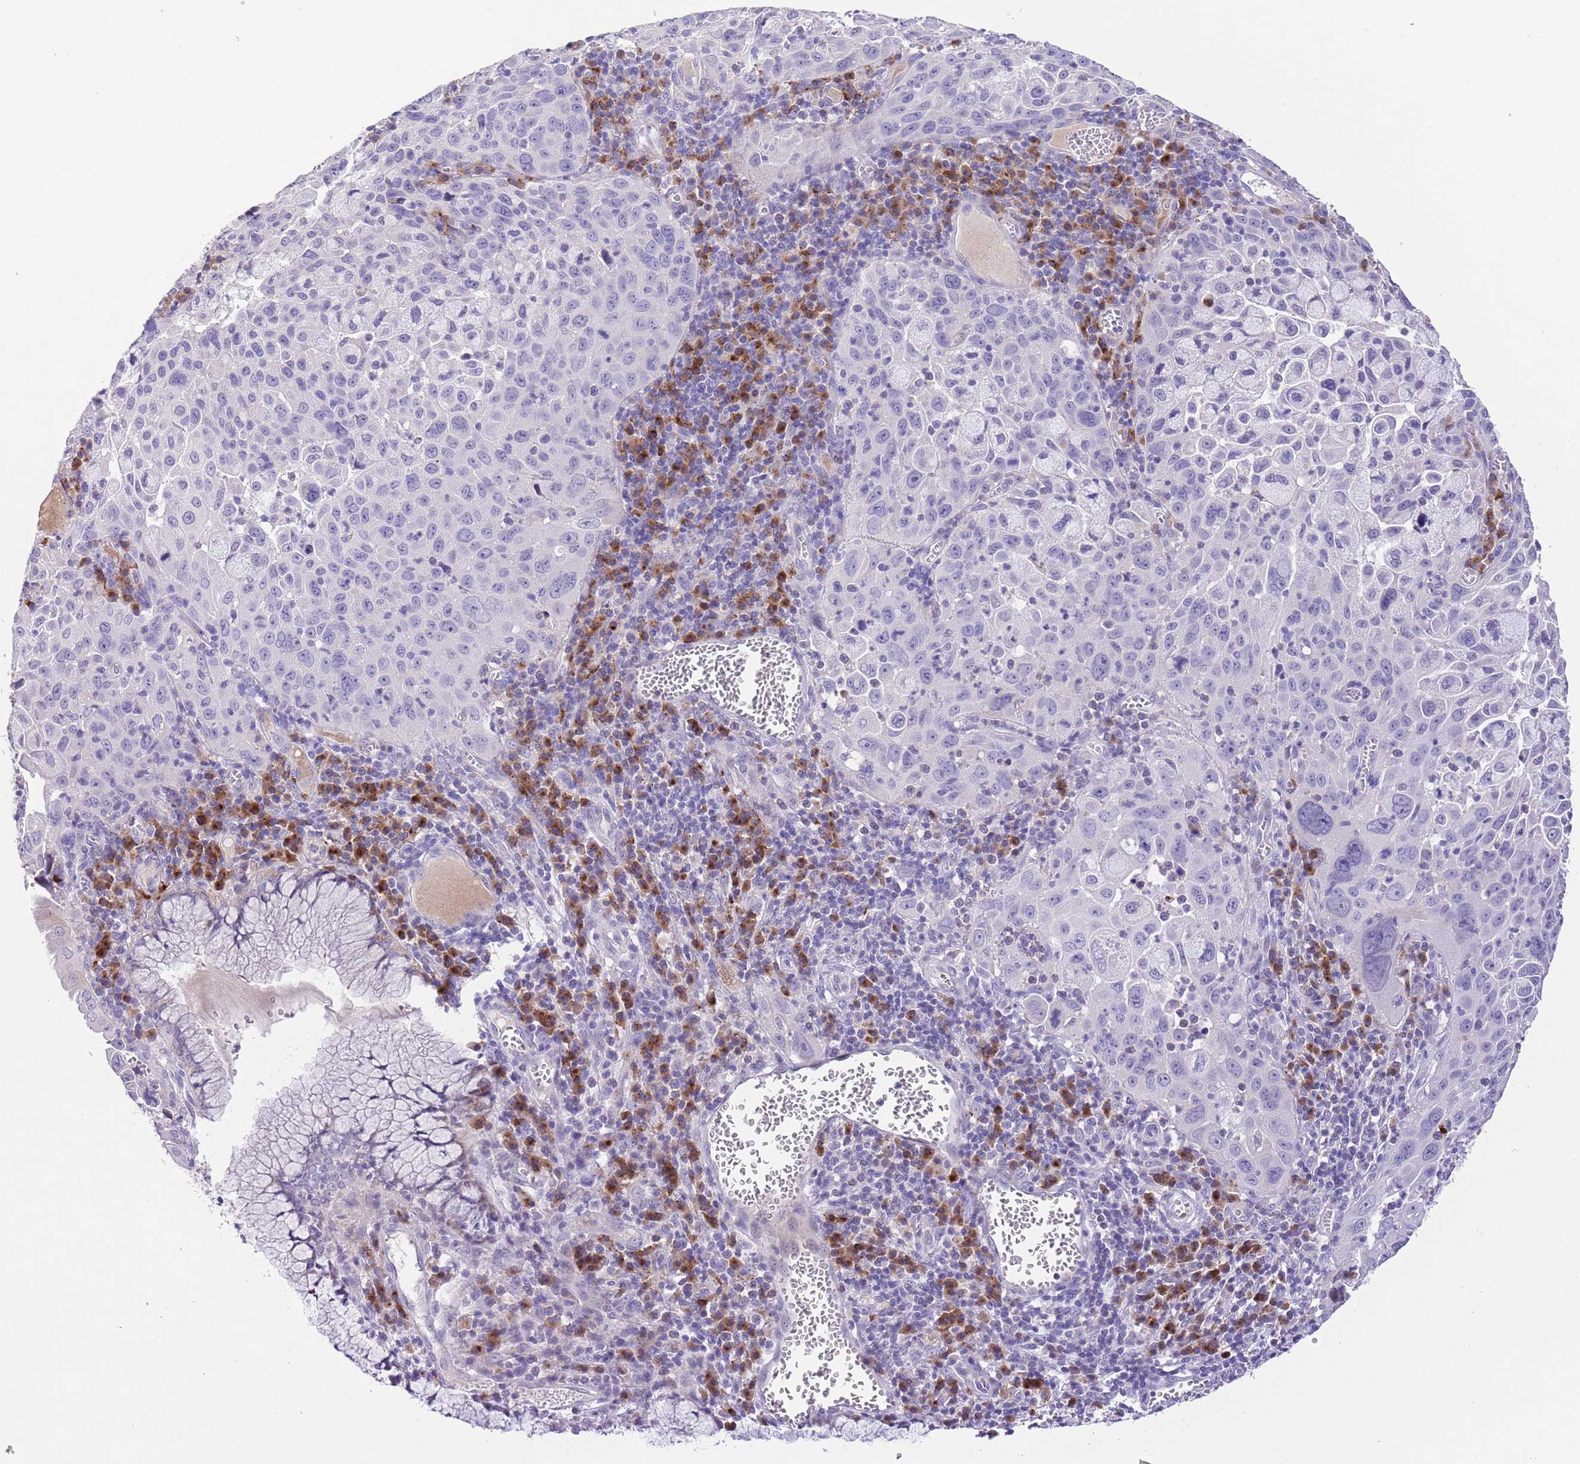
{"staining": {"intensity": "negative", "quantity": "none", "location": "none"}, "tissue": "cervical cancer", "cell_type": "Tumor cells", "image_type": "cancer", "snomed": [{"axis": "morphology", "description": "Squamous cell carcinoma, NOS"}, {"axis": "topography", "description": "Cervix"}], "caption": "DAB immunohistochemical staining of cervical cancer (squamous cell carcinoma) exhibits no significant staining in tumor cells.", "gene": "CLEC2A", "patient": {"sex": "female", "age": 42}}